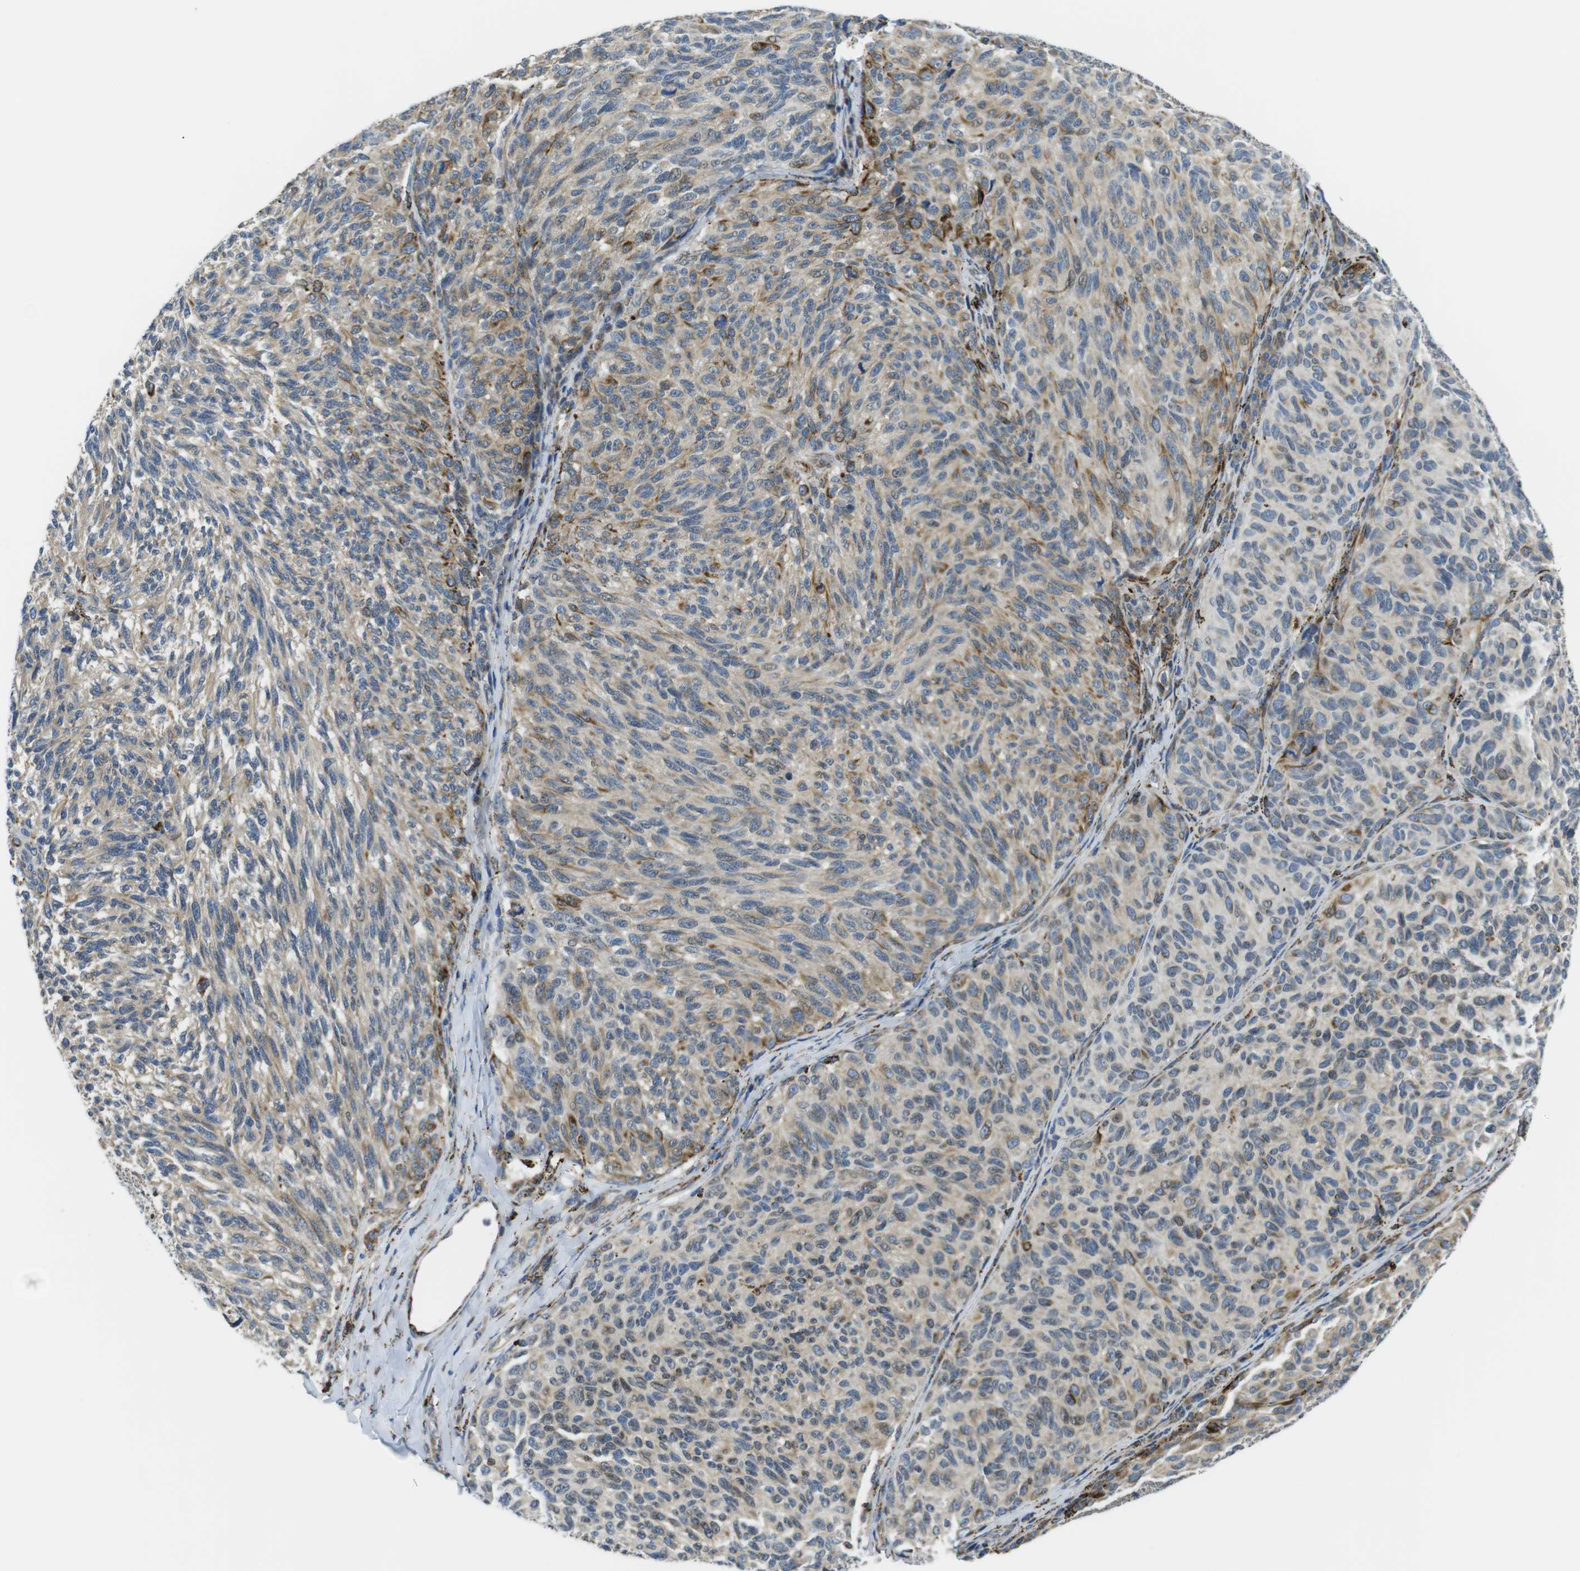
{"staining": {"intensity": "moderate", "quantity": "25%-75%", "location": "cytoplasmic/membranous"}, "tissue": "melanoma", "cell_type": "Tumor cells", "image_type": "cancer", "snomed": [{"axis": "morphology", "description": "Malignant melanoma, NOS"}, {"axis": "topography", "description": "Skin"}], "caption": "About 25%-75% of tumor cells in human melanoma demonstrate moderate cytoplasmic/membranous protein staining as visualized by brown immunohistochemical staining.", "gene": "KCNE3", "patient": {"sex": "female", "age": 73}}